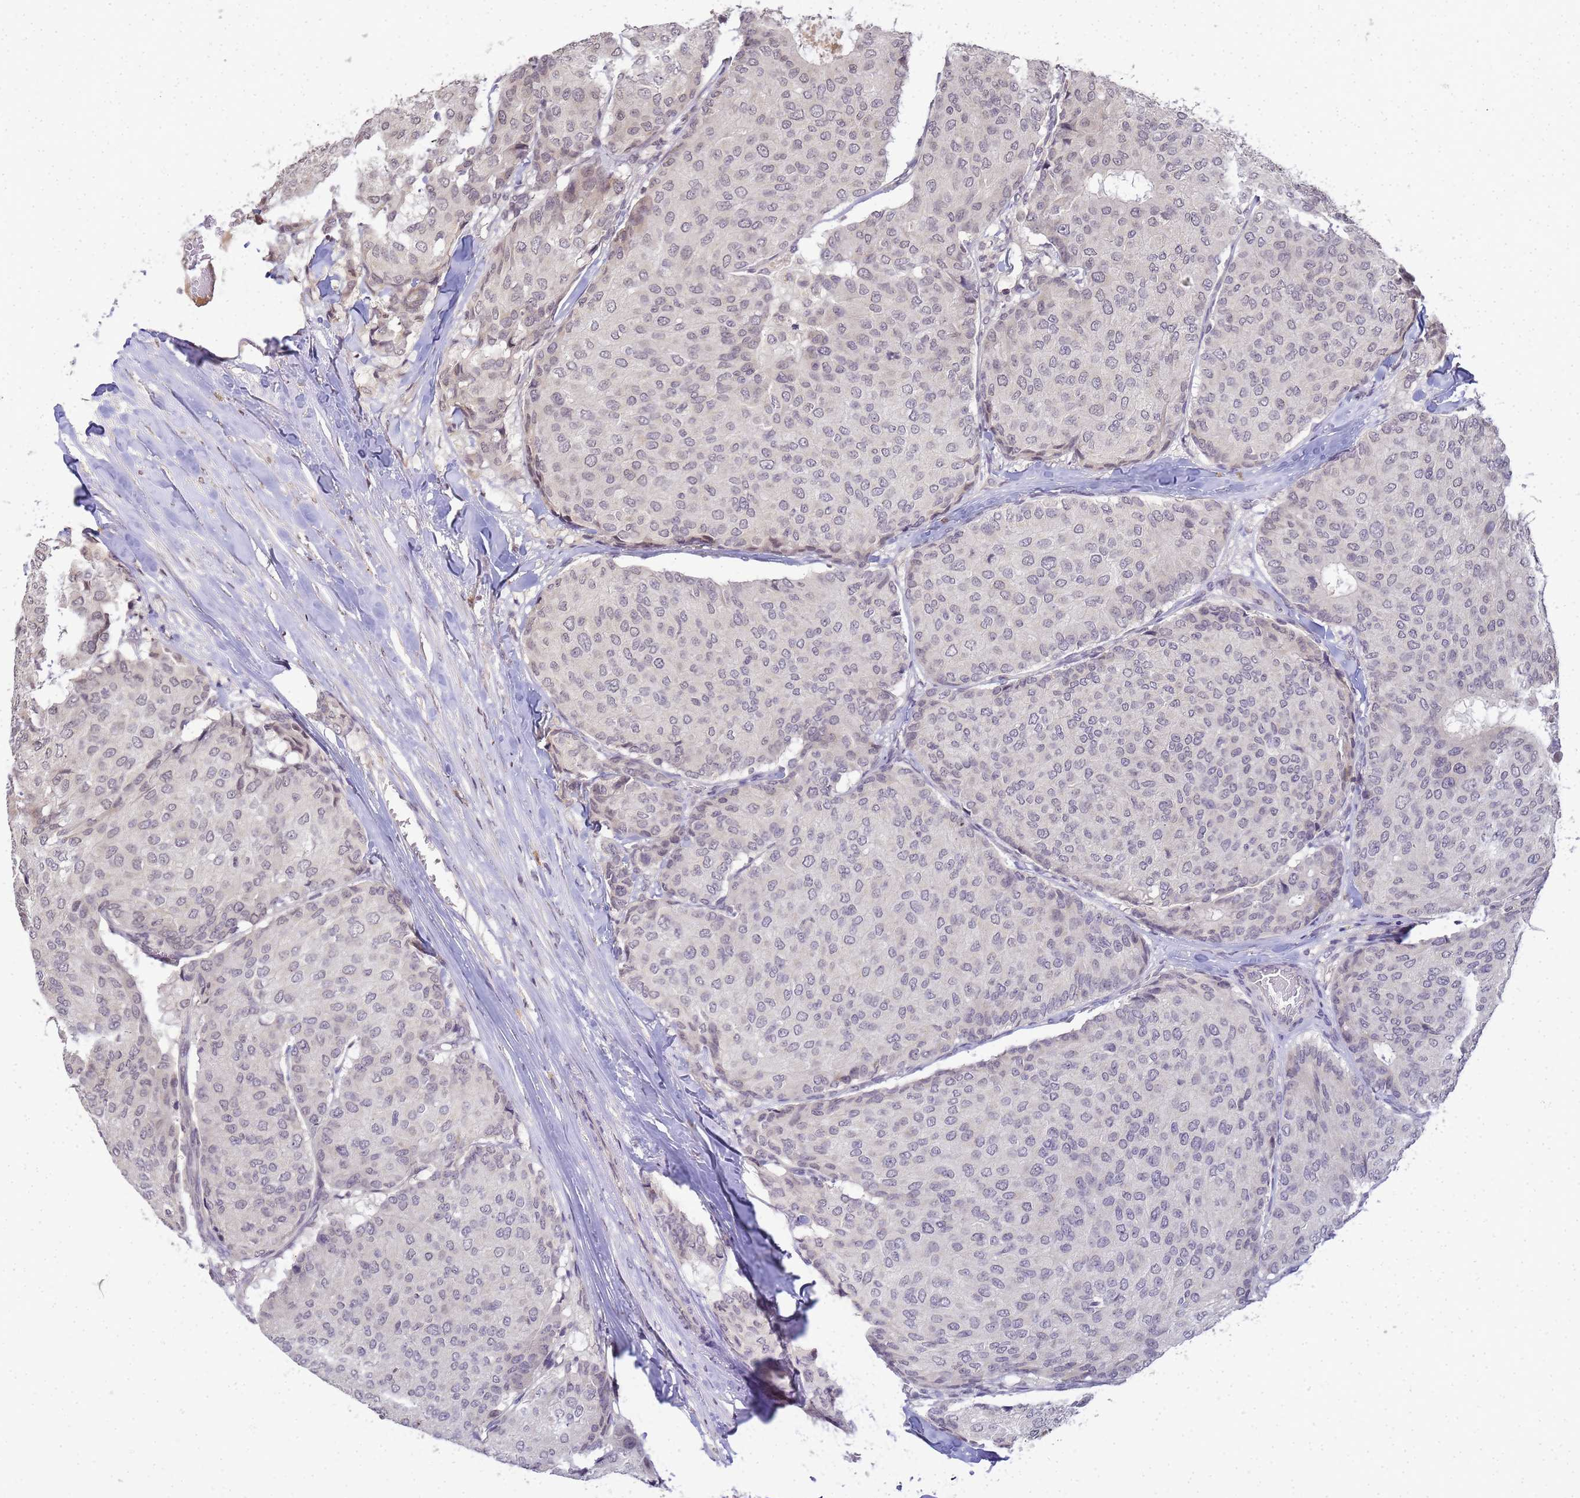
{"staining": {"intensity": "negative", "quantity": "none", "location": "none"}, "tissue": "breast cancer", "cell_type": "Tumor cells", "image_type": "cancer", "snomed": [{"axis": "morphology", "description": "Duct carcinoma"}, {"axis": "topography", "description": "Breast"}], "caption": "Breast invasive ductal carcinoma stained for a protein using immunohistochemistry (IHC) reveals no staining tumor cells.", "gene": "MYL7", "patient": {"sex": "female", "age": 75}}